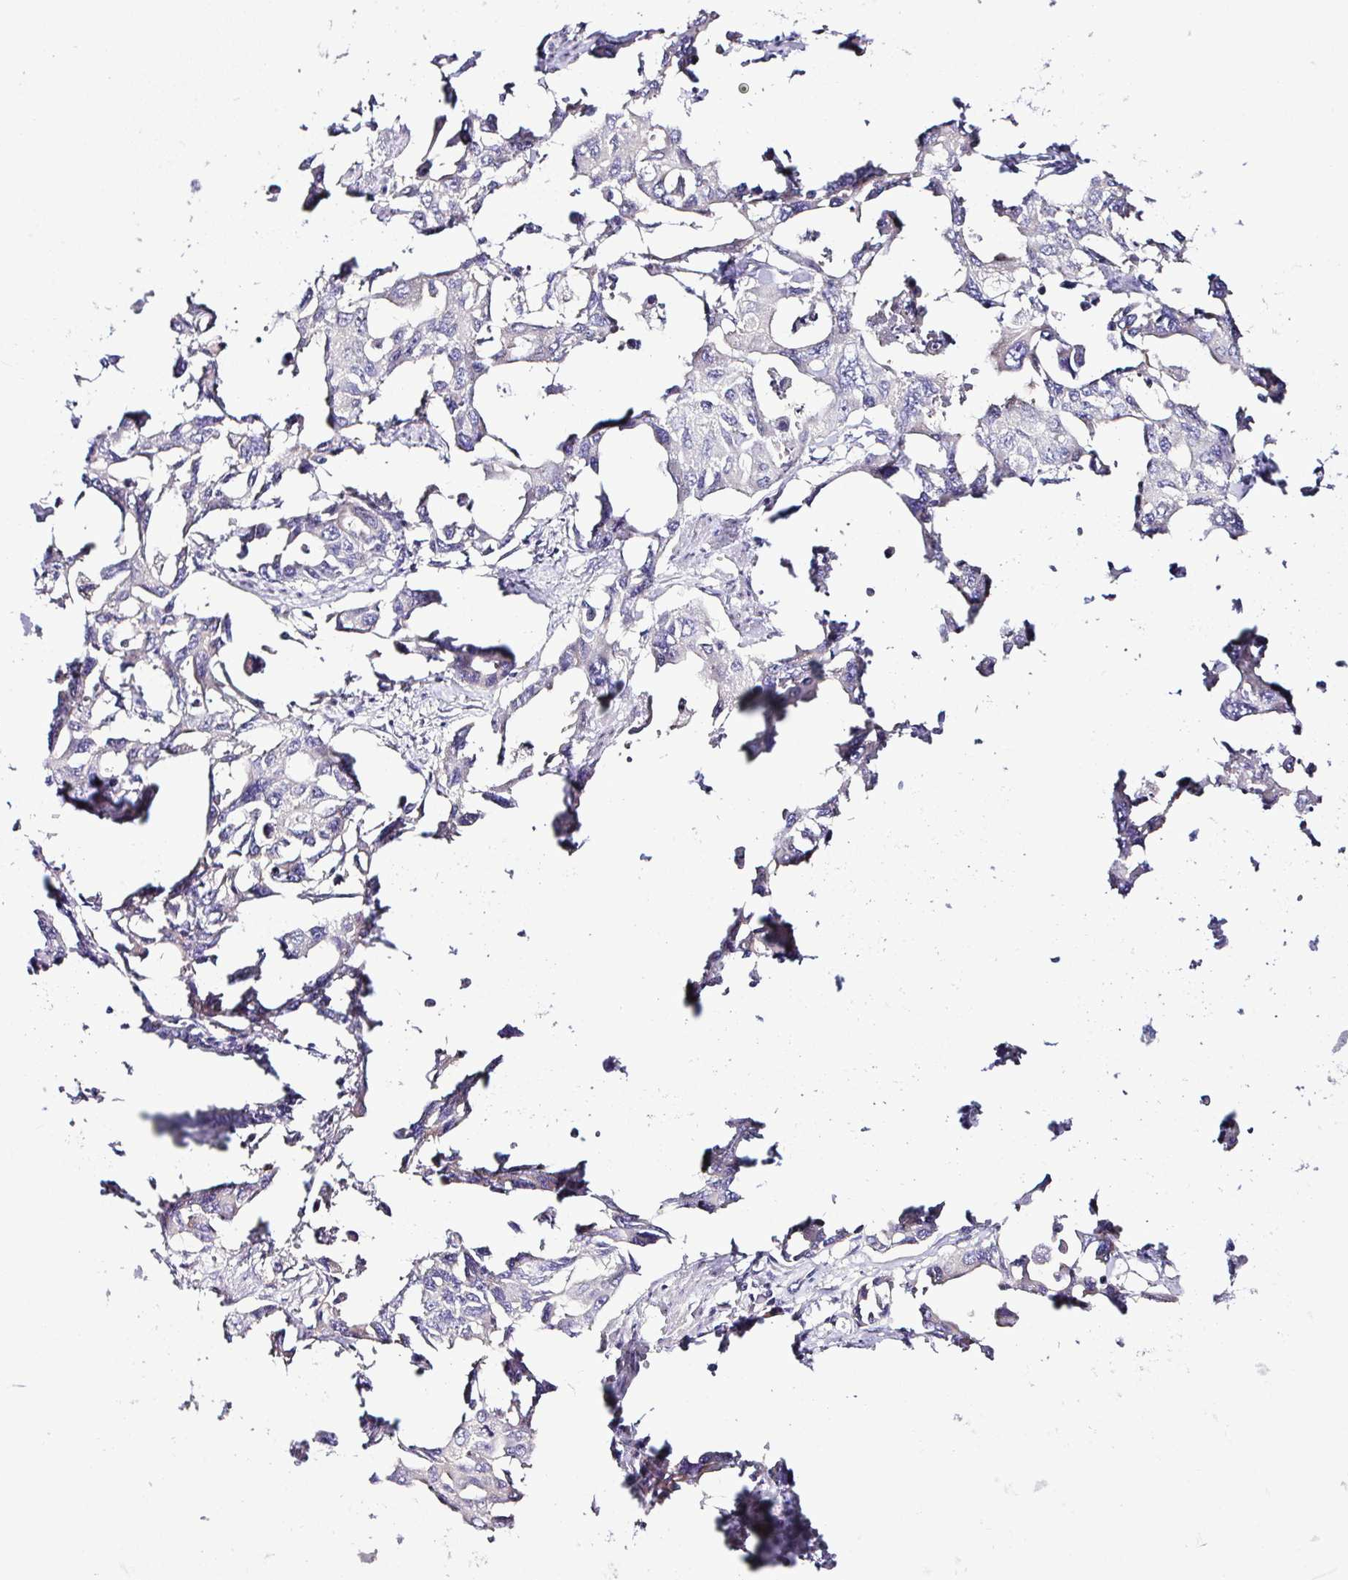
{"staining": {"intensity": "negative", "quantity": "none", "location": "none"}, "tissue": "lung cancer", "cell_type": "Tumor cells", "image_type": "cancer", "snomed": [{"axis": "morphology", "description": "Adenocarcinoma, NOS"}, {"axis": "topography", "description": "Lung"}], "caption": "The image demonstrates no significant expression in tumor cells of adenocarcinoma (lung). (Stains: DAB immunohistochemistry with hematoxylin counter stain, Microscopy: brightfield microscopy at high magnification).", "gene": "OR4P4", "patient": {"sex": "male", "age": 64}}